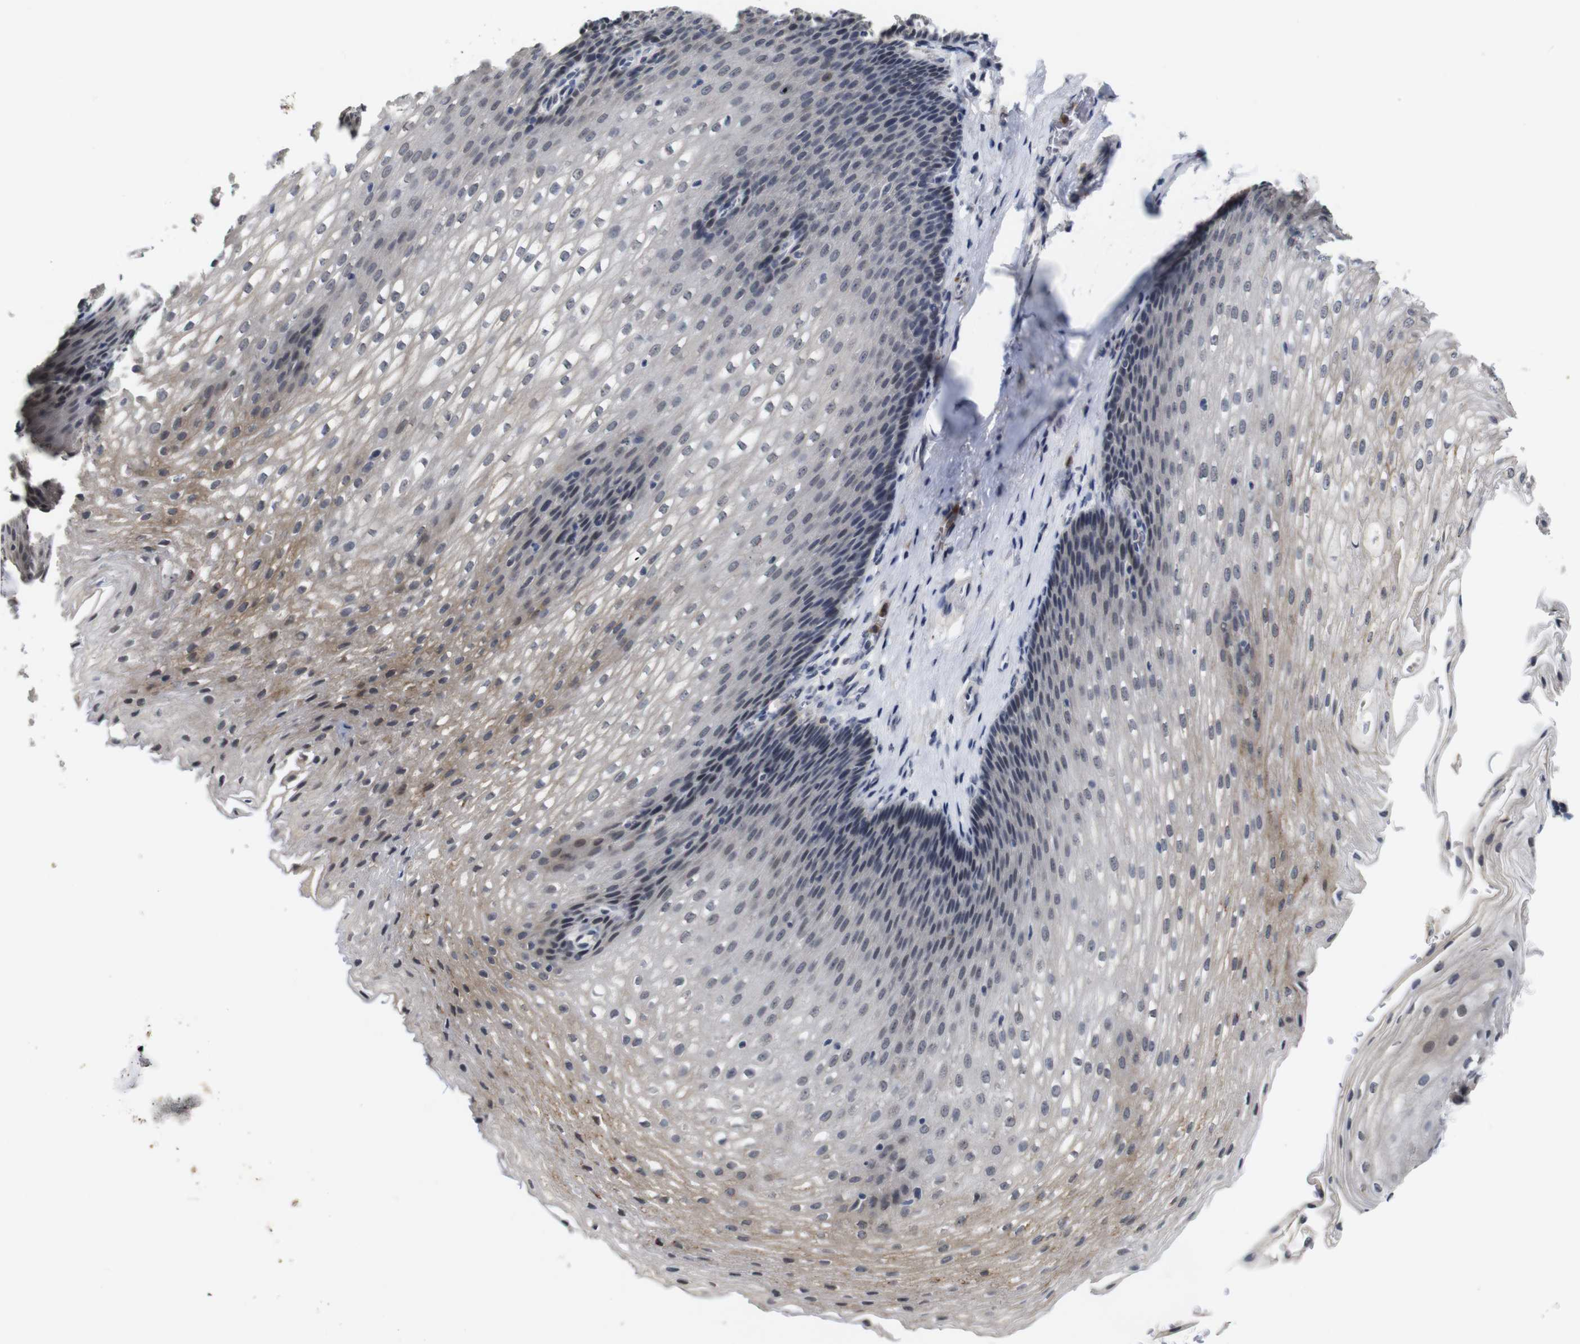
{"staining": {"intensity": "moderate", "quantity": "<25%", "location": "cytoplasmic/membranous,nuclear"}, "tissue": "esophagus", "cell_type": "Squamous epithelial cells", "image_type": "normal", "snomed": [{"axis": "morphology", "description": "Normal tissue, NOS"}, {"axis": "topography", "description": "Esophagus"}], "caption": "Squamous epithelial cells demonstrate moderate cytoplasmic/membranous,nuclear staining in approximately <25% of cells in unremarkable esophagus.", "gene": "NTRK3", "patient": {"sex": "male", "age": 48}}